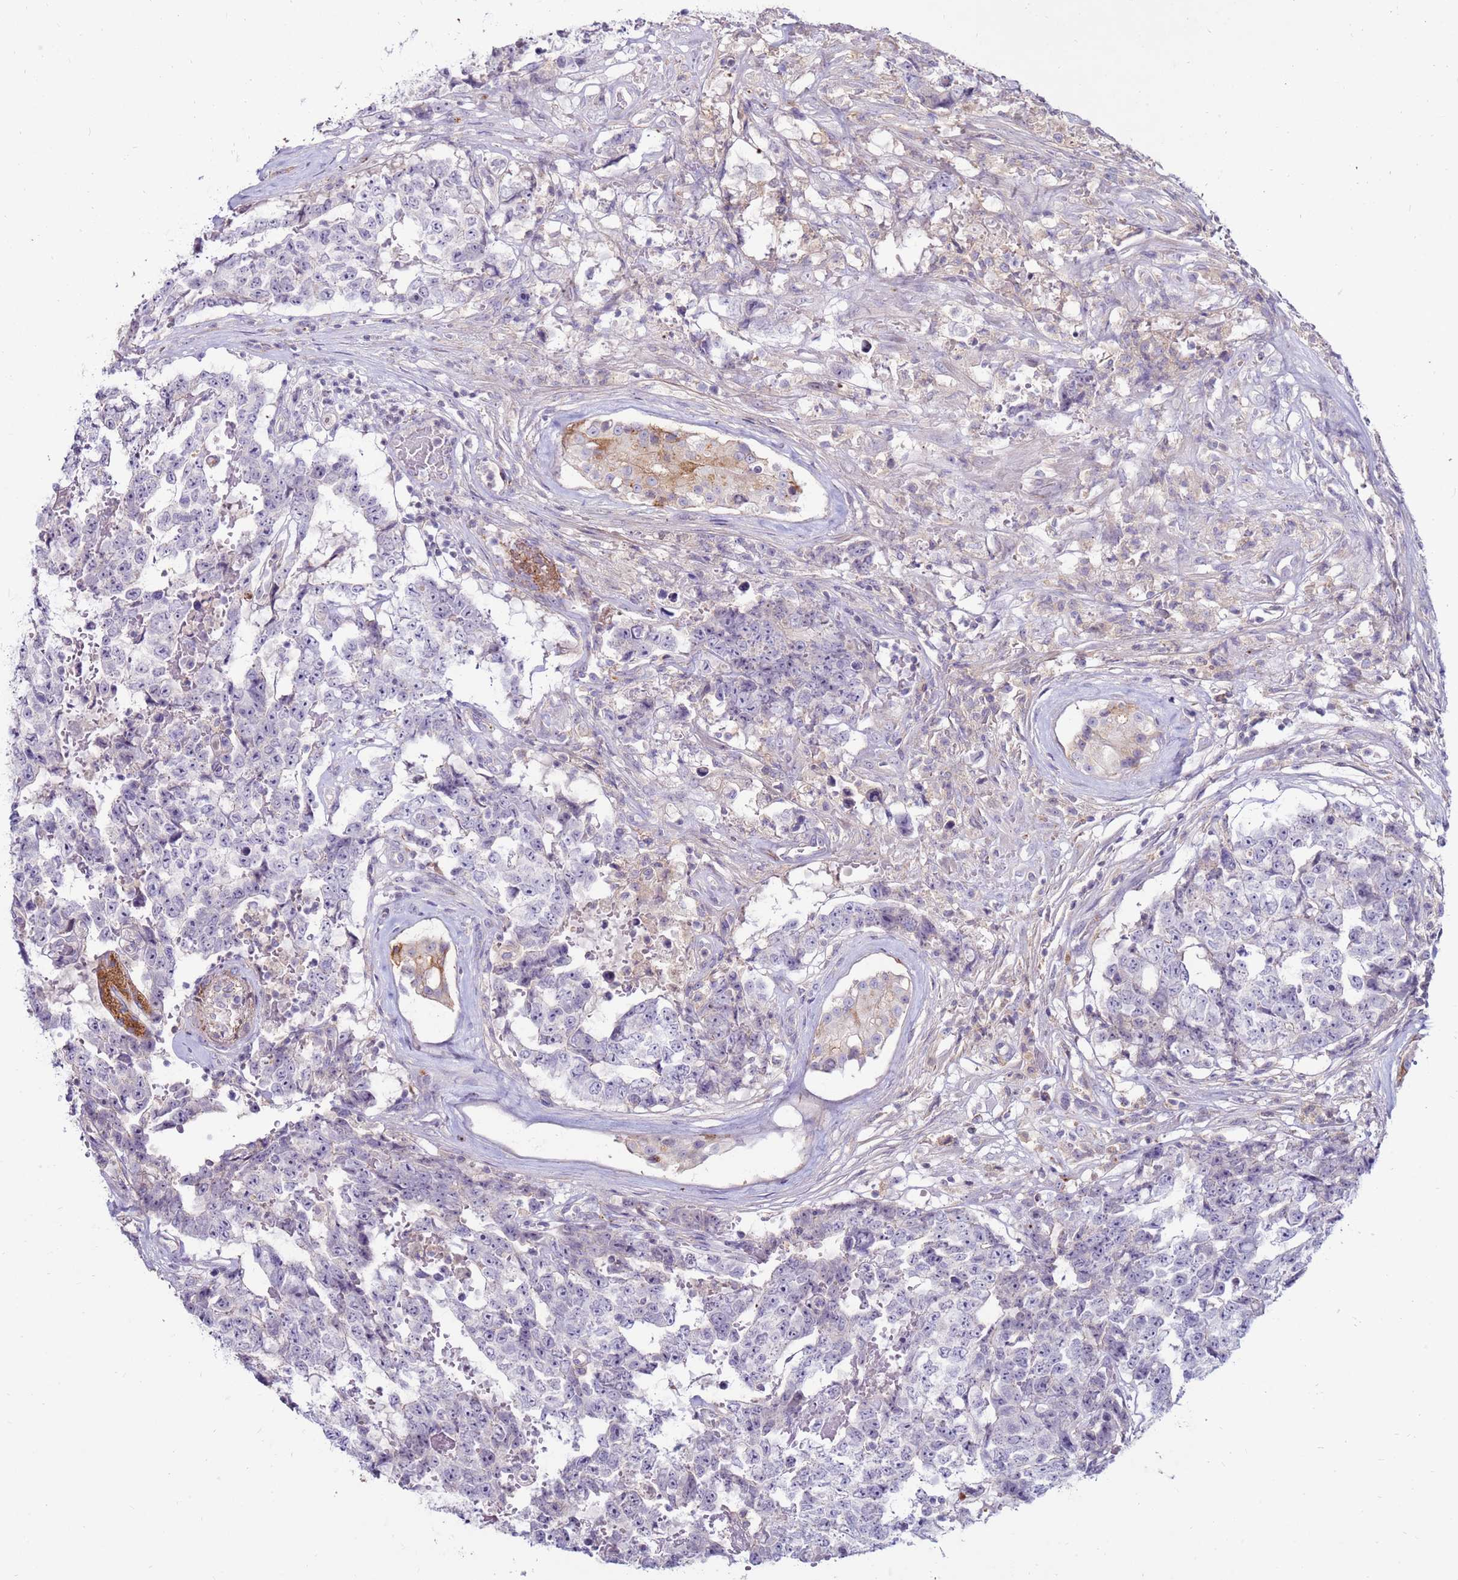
{"staining": {"intensity": "negative", "quantity": "none", "location": "none"}, "tissue": "testis cancer", "cell_type": "Tumor cells", "image_type": "cancer", "snomed": [{"axis": "morphology", "description": "Normal tissue, NOS"}, {"axis": "morphology", "description": "Carcinoma, Embryonal, NOS"}, {"axis": "topography", "description": "Testis"}, {"axis": "topography", "description": "Epididymis"}], "caption": "Human testis cancer (embryonal carcinoma) stained for a protein using IHC shows no expression in tumor cells.", "gene": "CLEC4M", "patient": {"sex": "male", "age": 25}}